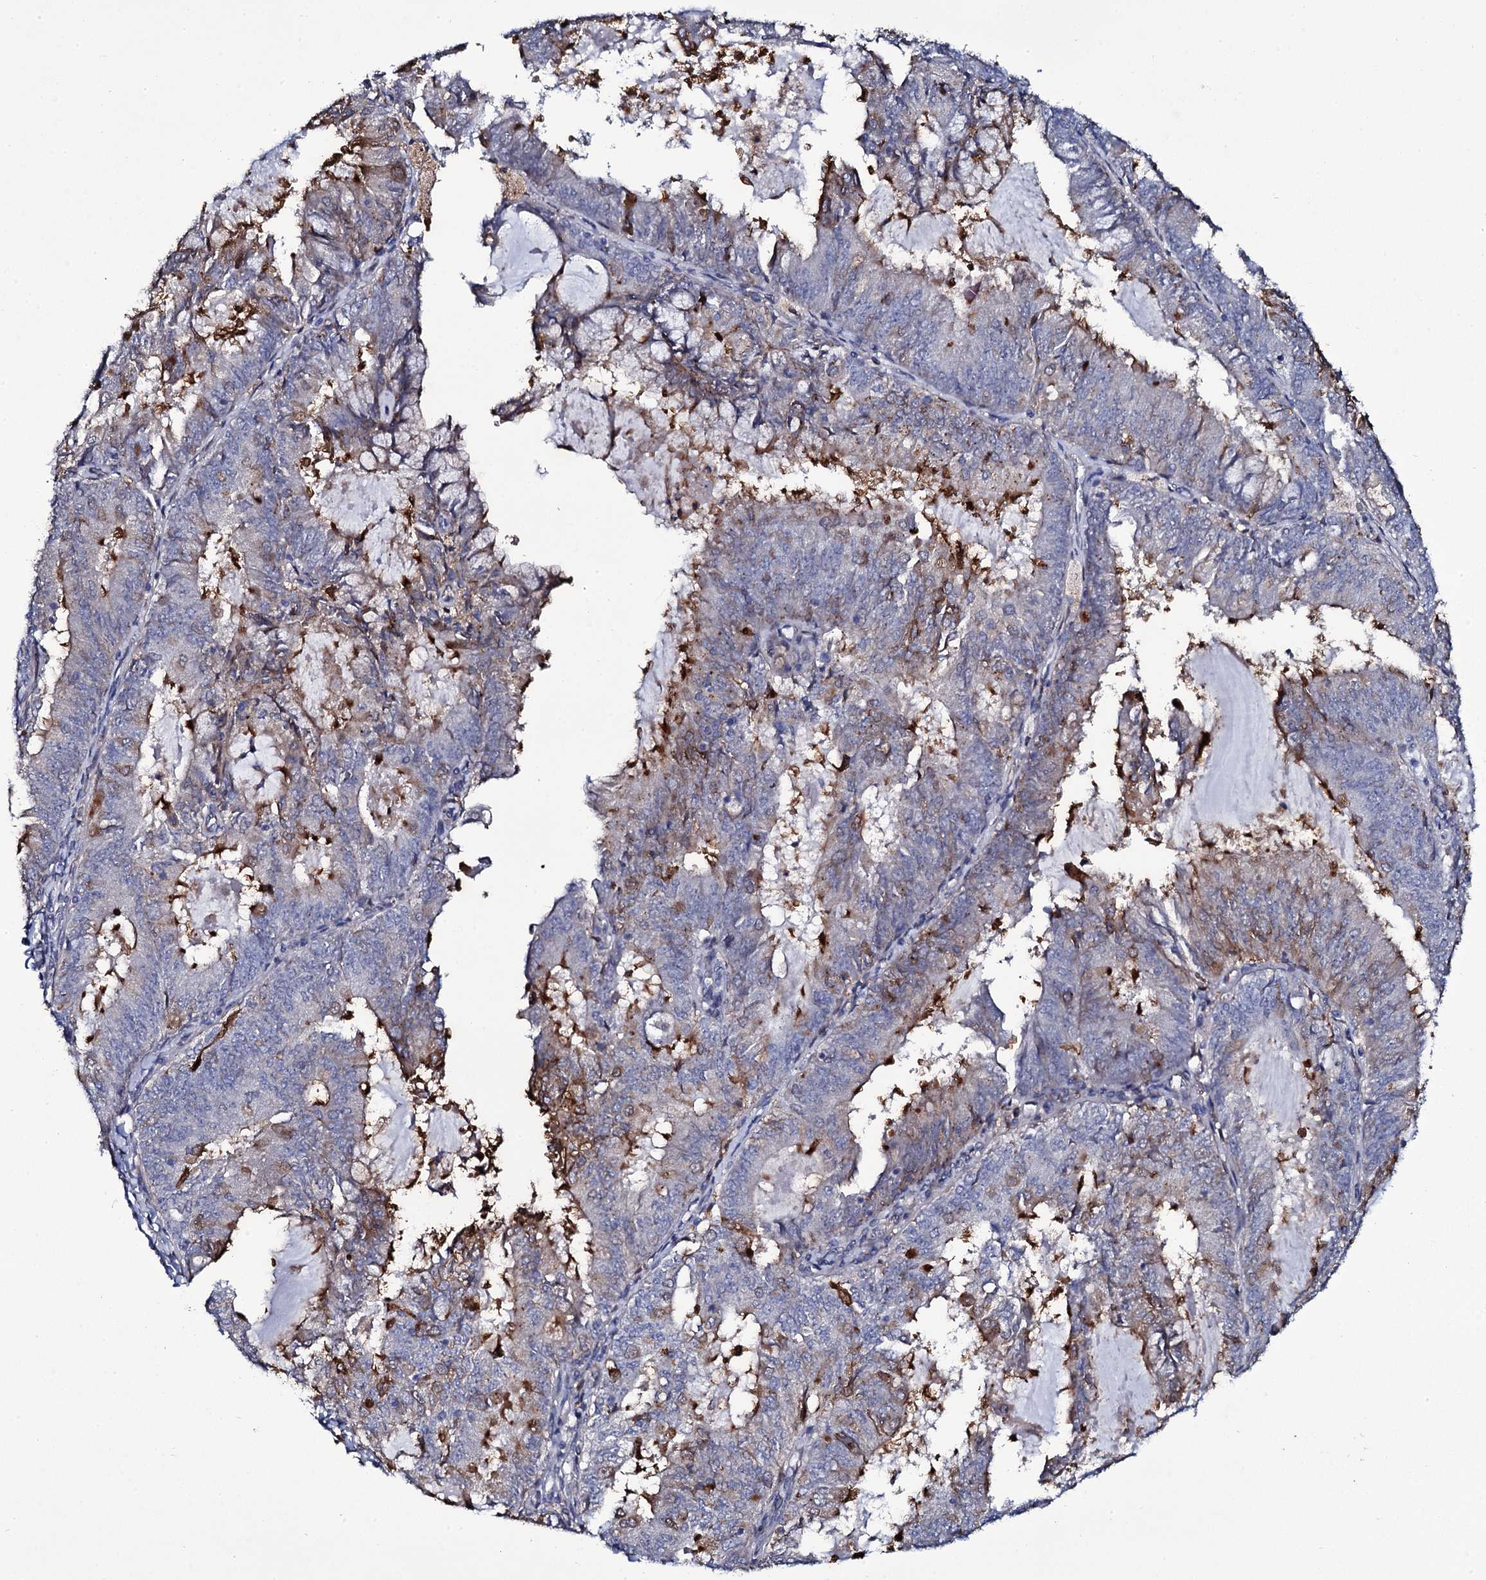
{"staining": {"intensity": "strong", "quantity": "<25%", "location": "cytoplasmic/membranous"}, "tissue": "endometrial cancer", "cell_type": "Tumor cells", "image_type": "cancer", "snomed": [{"axis": "morphology", "description": "Adenocarcinoma, NOS"}, {"axis": "topography", "description": "Endometrium"}], "caption": "This histopathology image demonstrates endometrial adenocarcinoma stained with immunohistochemistry (IHC) to label a protein in brown. The cytoplasmic/membranous of tumor cells show strong positivity for the protein. Nuclei are counter-stained blue.", "gene": "TTC23", "patient": {"sex": "female", "age": 57}}